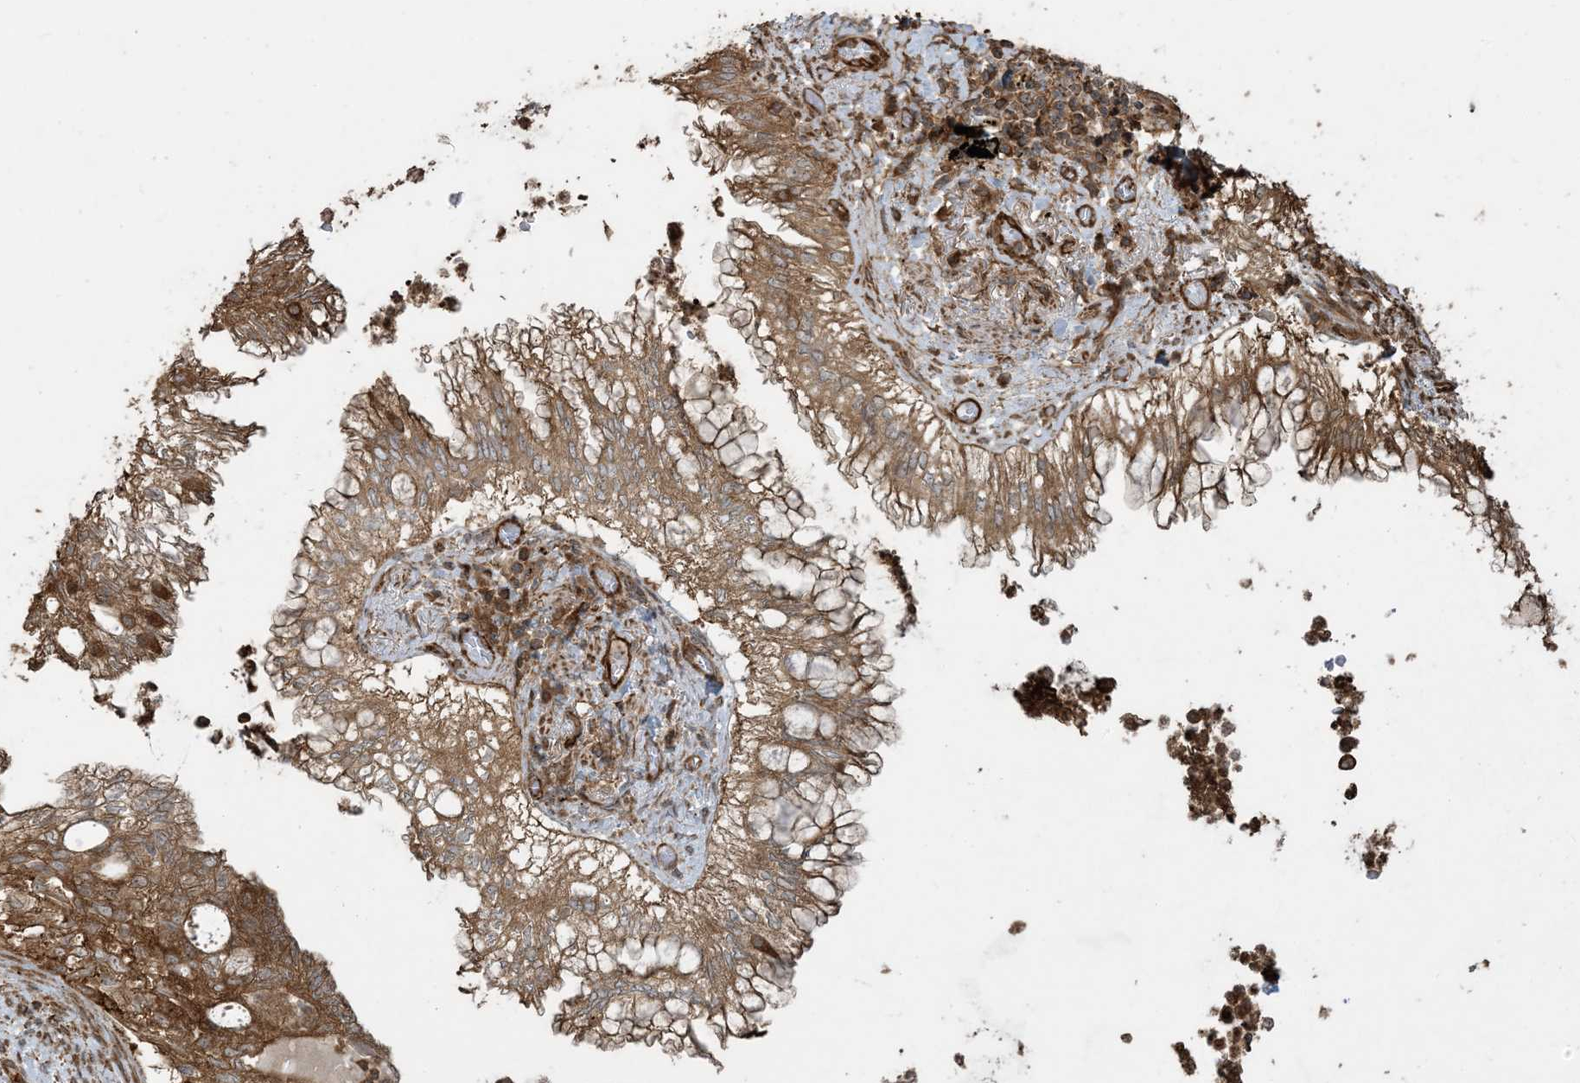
{"staining": {"intensity": "moderate", "quantity": ">75%", "location": "cytoplasmic/membranous"}, "tissue": "lung cancer", "cell_type": "Tumor cells", "image_type": "cancer", "snomed": [{"axis": "morphology", "description": "Adenocarcinoma, NOS"}, {"axis": "topography", "description": "Lung"}], "caption": "Immunohistochemical staining of human lung adenocarcinoma shows moderate cytoplasmic/membranous protein expression in approximately >75% of tumor cells. Nuclei are stained in blue.", "gene": "KLHL18", "patient": {"sex": "female", "age": 70}}